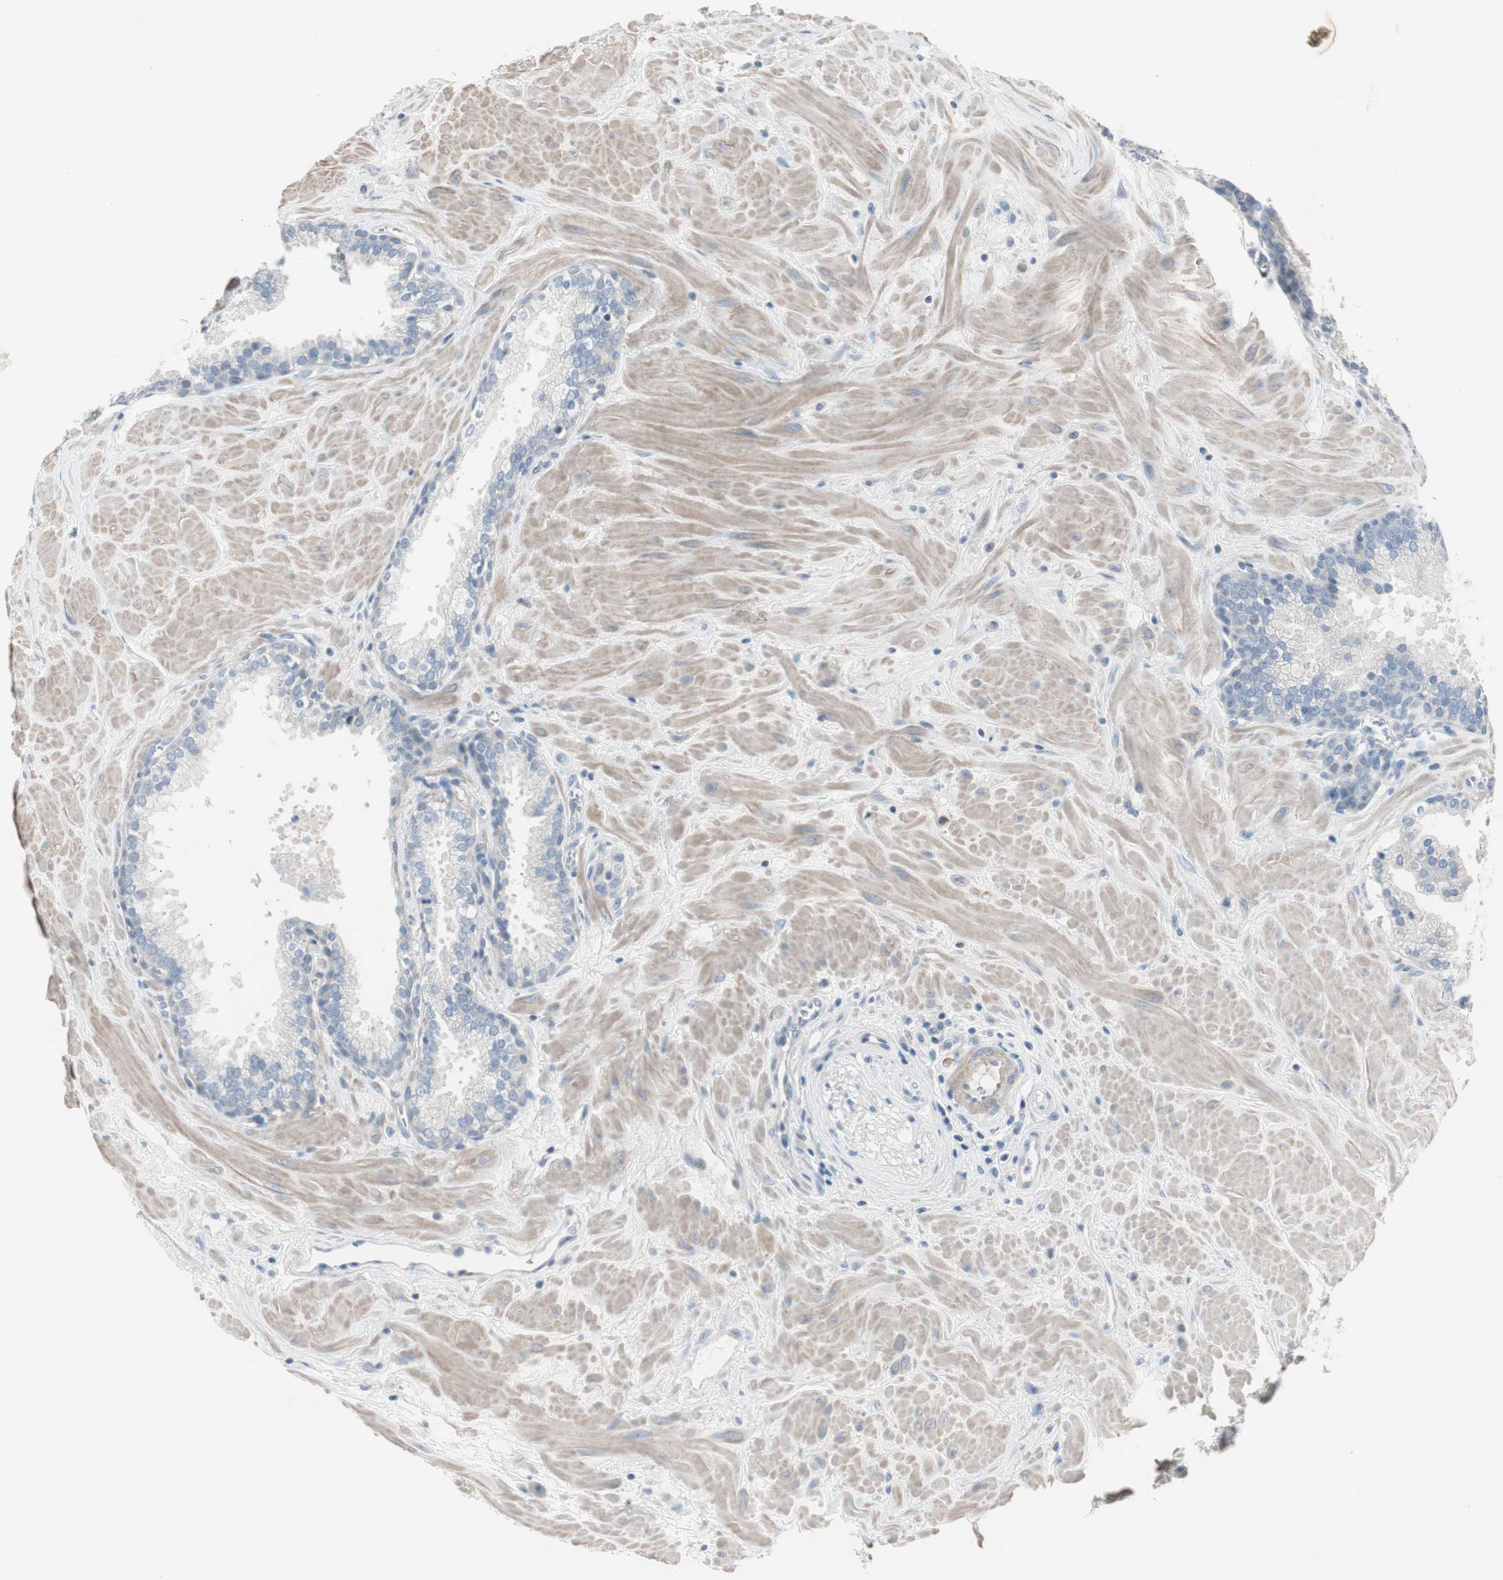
{"staining": {"intensity": "negative", "quantity": "none", "location": "none"}, "tissue": "prostate", "cell_type": "Glandular cells", "image_type": "normal", "snomed": [{"axis": "morphology", "description": "Normal tissue, NOS"}, {"axis": "topography", "description": "Prostate"}], "caption": "Protein analysis of normal prostate displays no significant positivity in glandular cells.", "gene": "PIGR", "patient": {"sex": "male", "age": 51}}